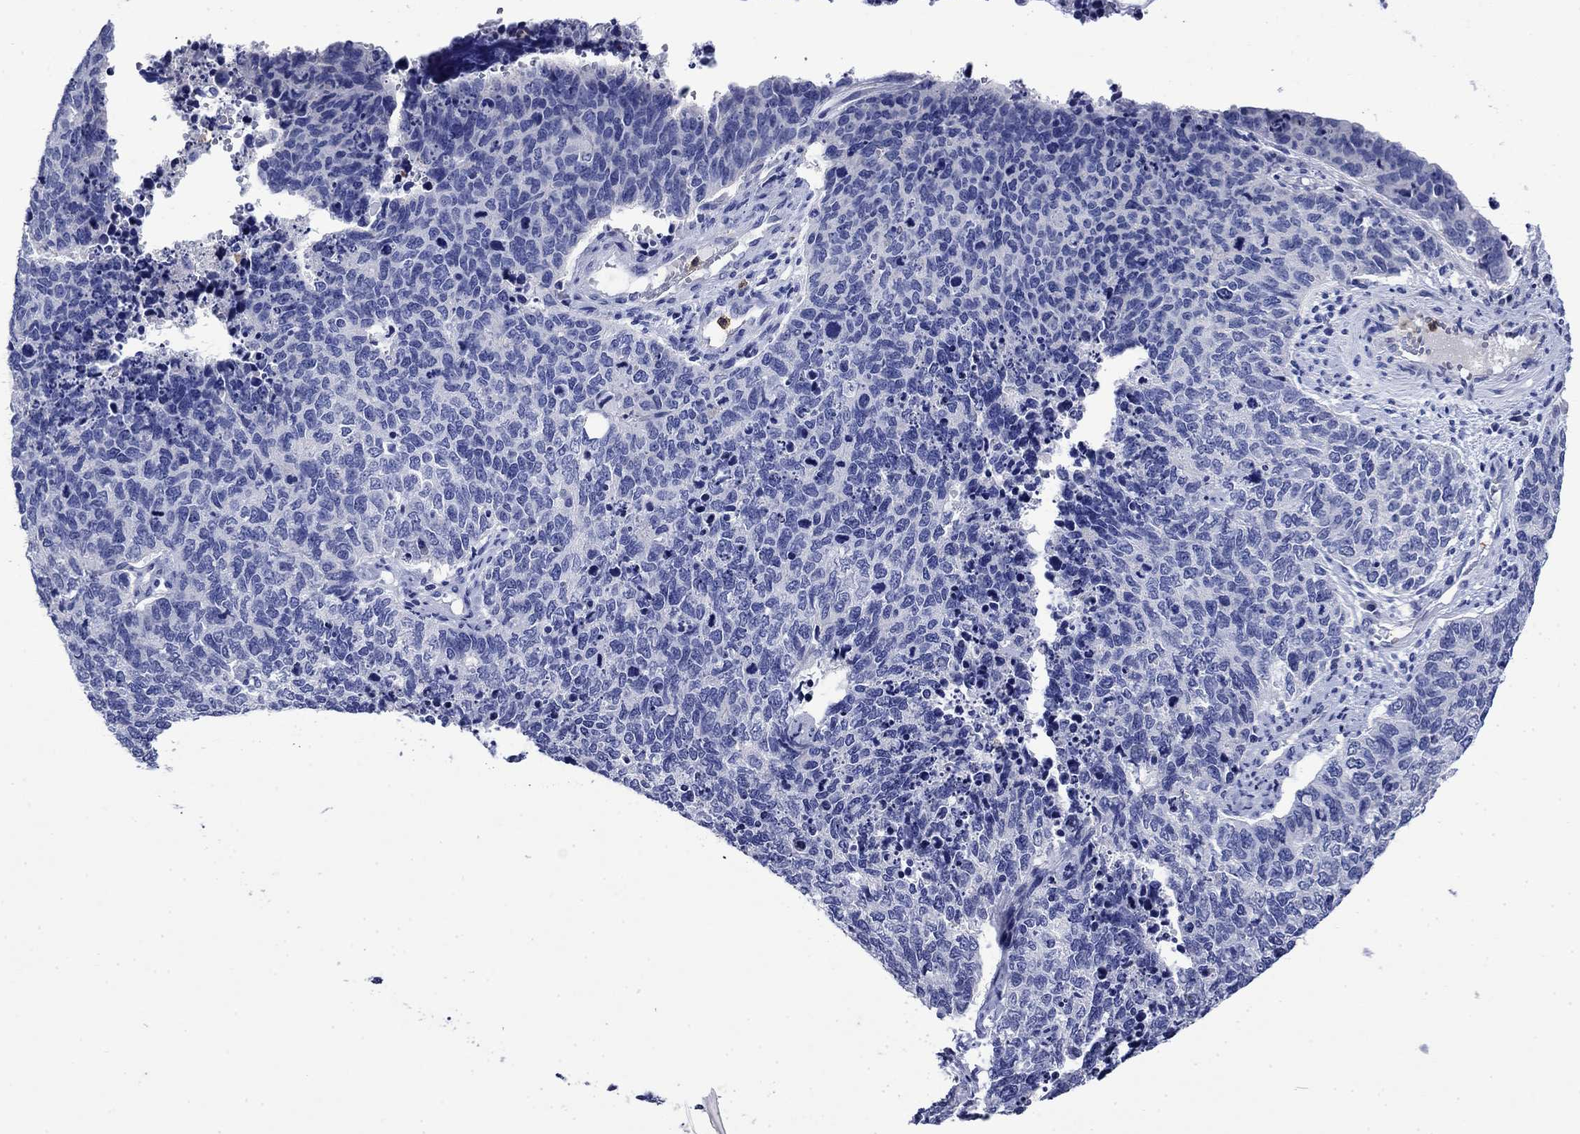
{"staining": {"intensity": "negative", "quantity": "none", "location": "none"}, "tissue": "cervical cancer", "cell_type": "Tumor cells", "image_type": "cancer", "snomed": [{"axis": "morphology", "description": "Squamous cell carcinoma, NOS"}, {"axis": "topography", "description": "Cervix"}], "caption": "IHC of human cervical cancer reveals no positivity in tumor cells.", "gene": "TFR2", "patient": {"sex": "female", "age": 63}}